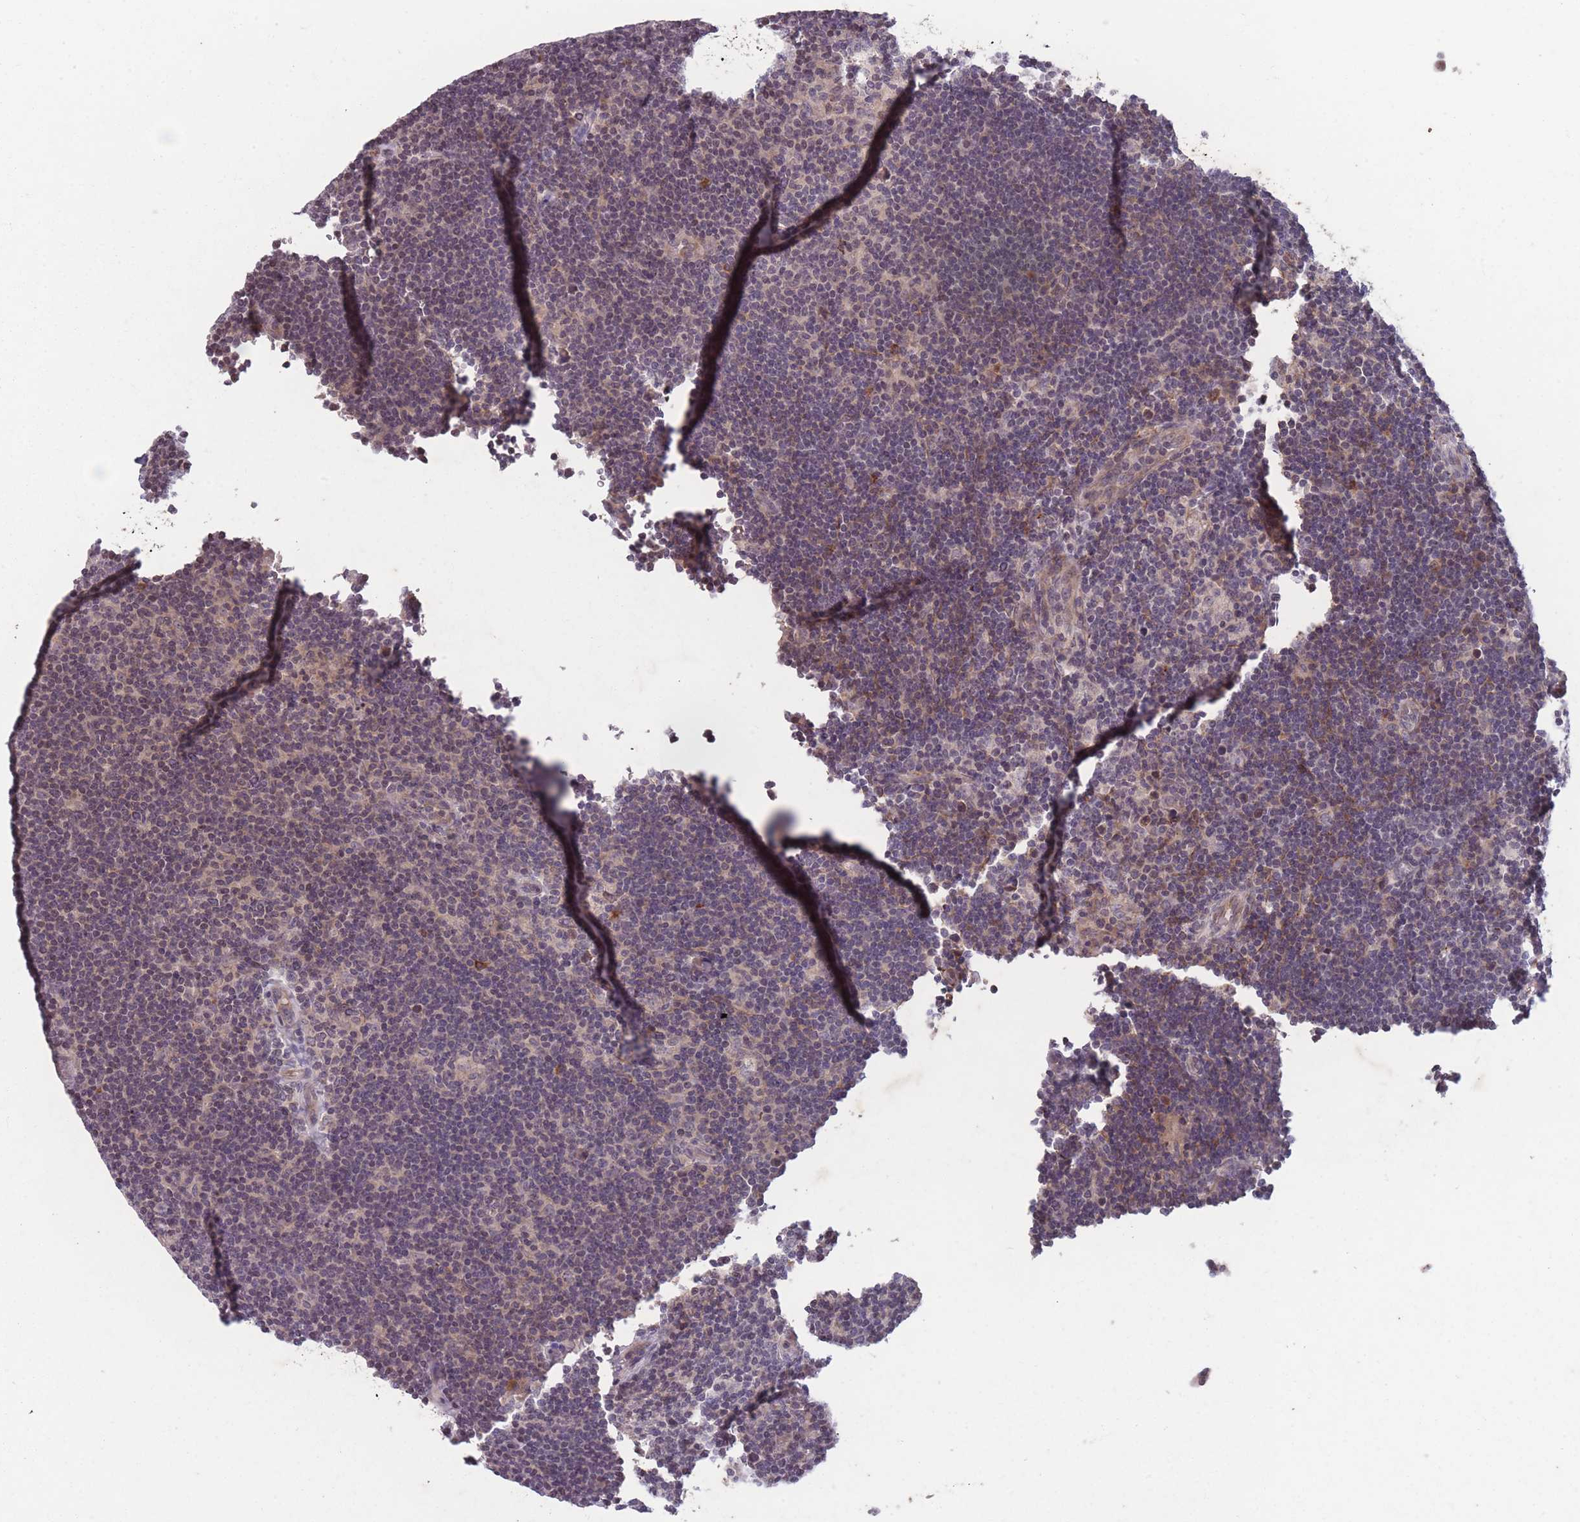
{"staining": {"intensity": "negative", "quantity": "none", "location": "none"}, "tissue": "lymphoma", "cell_type": "Tumor cells", "image_type": "cancer", "snomed": [{"axis": "morphology", "description": "Hodgkin's disease, NOS"}, {"axis": "topography", "description": "Lymph node"}], "caption": "Hodgkin's disease stained for a protein using immunohistochemistry (IHC) demonstrates no staining tumor cells.", "gene": "GGT5", "patient": {"sex": "female", "age": 57}}